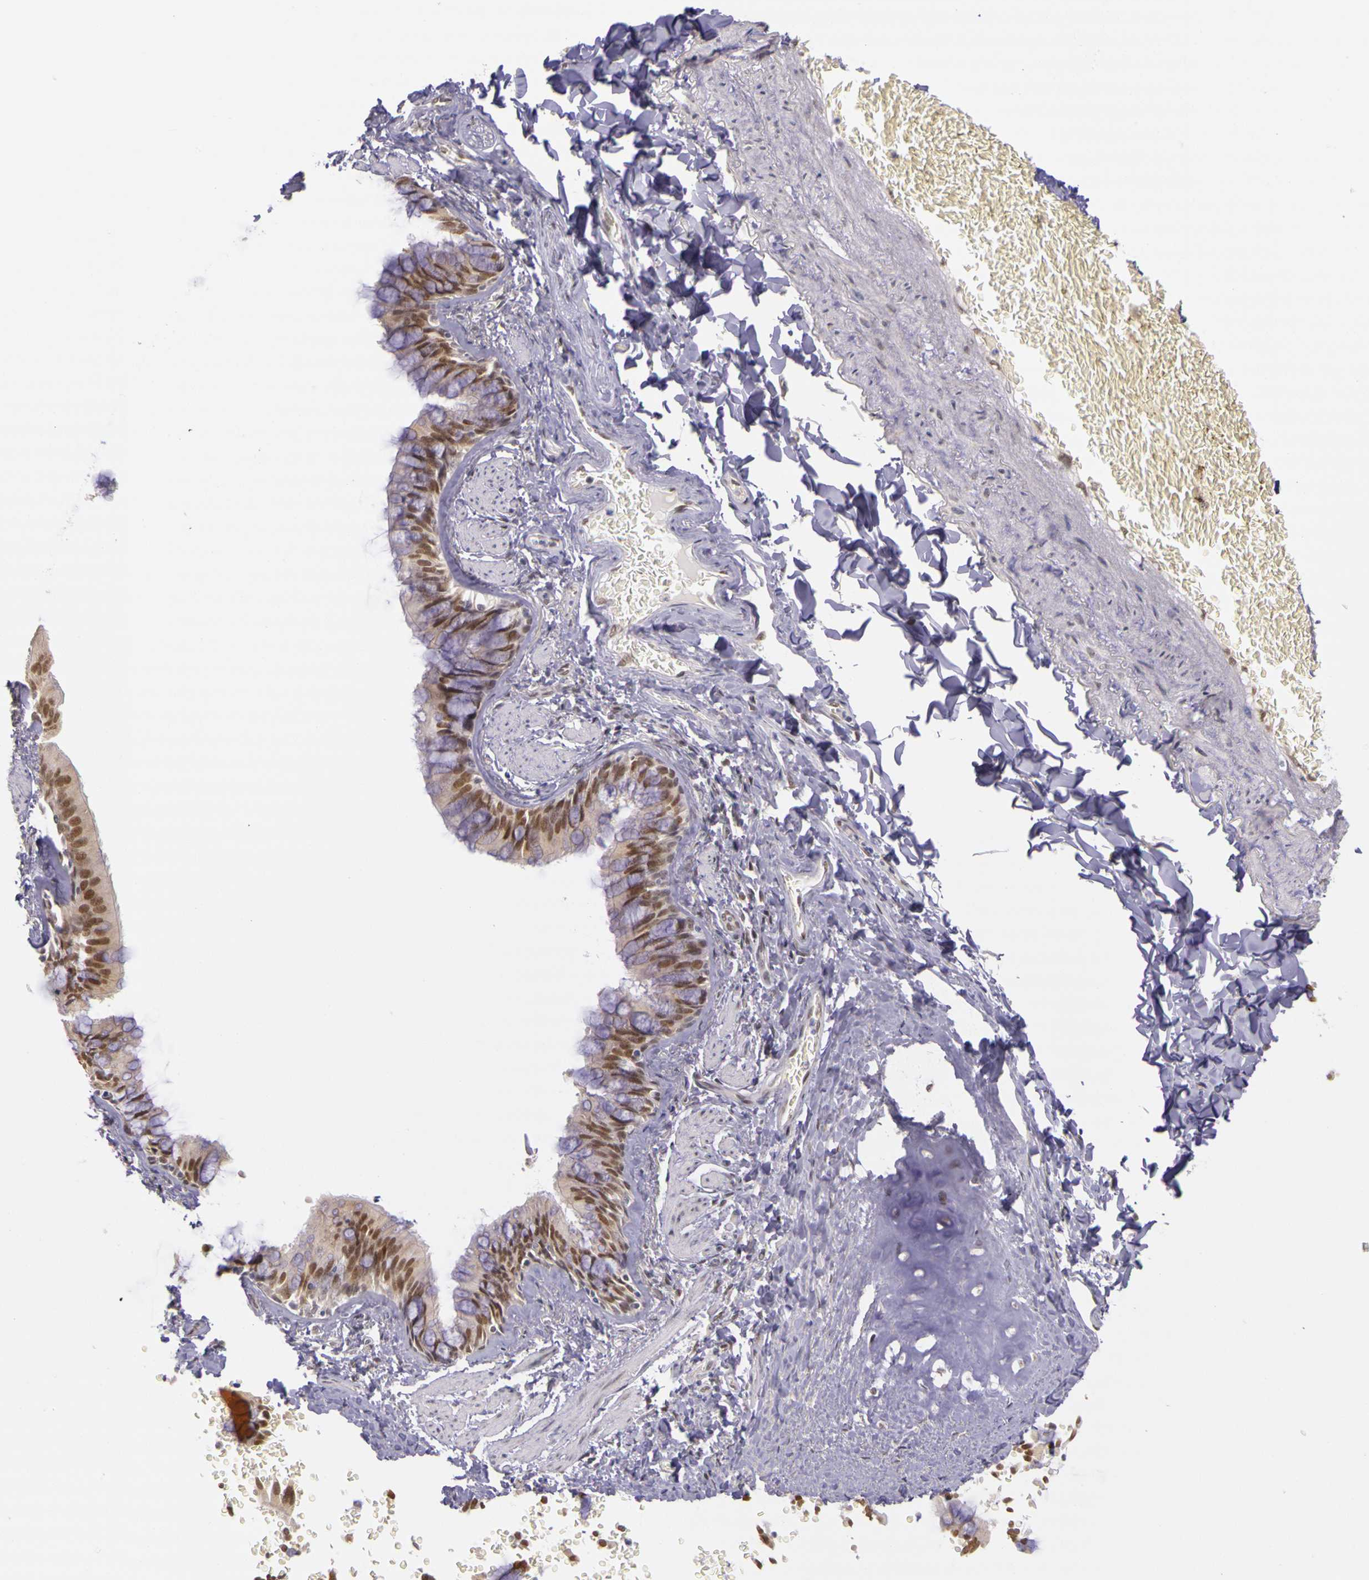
{"staining": {"intensity": "moderate", "quantity": ">75%", "location": "nuclear"}, "tissue": "bronchus", "cell_type": "Respiratory epithelial cells", "image_type": "normal", "snomed": [{"axis": "morphology", "description": "Normal tissue, NOS"}, {"axis": "topography", "description": "Lung"}], "caption": "Immunohistochemical staining of unremarkable human bronchus exhibits medium levels of moderate nuclear positivity in about >75% of respiratory epithelial cells.", "gene": "WDR13", "patient": {"sex": "male", "age": 54}}